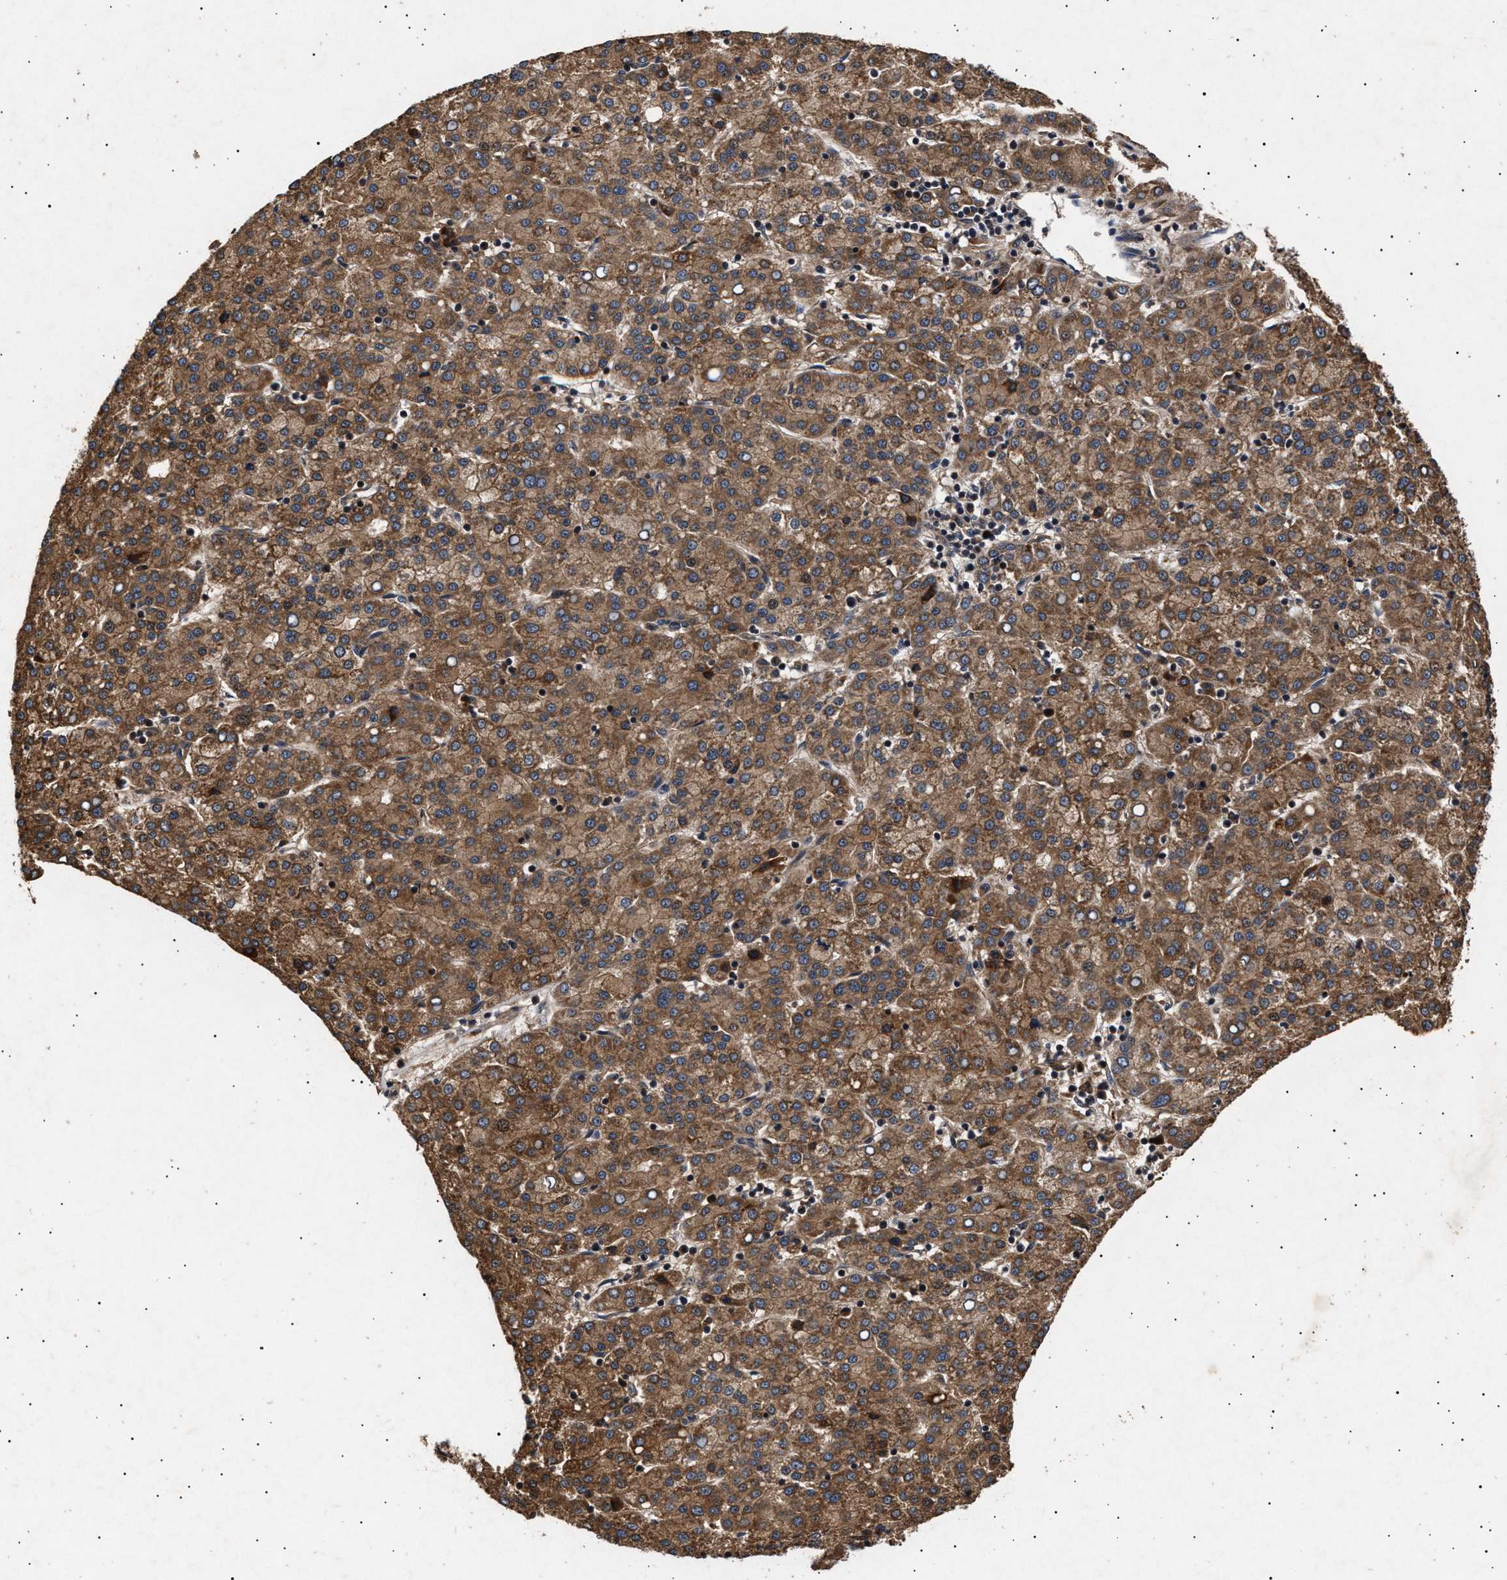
{"staining": {"intensity": "moderate", "quantity": ">75%", "location": "cytoplasmic/membranous"}, "tissue": "liver cancer", "cell_type": "Tumor cells", "image_type": "cancer", "snomed": [{"axis": "morphology", "description": "Carcinoma, Hepatocellular, NOS"}, {"axis": "topography", "description": "Liver"}], "caption": "A photomicrograph showing moderate cytoplasmic/membranous staining in approximately >75% of tumor cells in liver cancer, as visualized by brown immunohistochemical staining.", "gene": "ITGB5", "patient": {"sex": "female", "age": 58}}